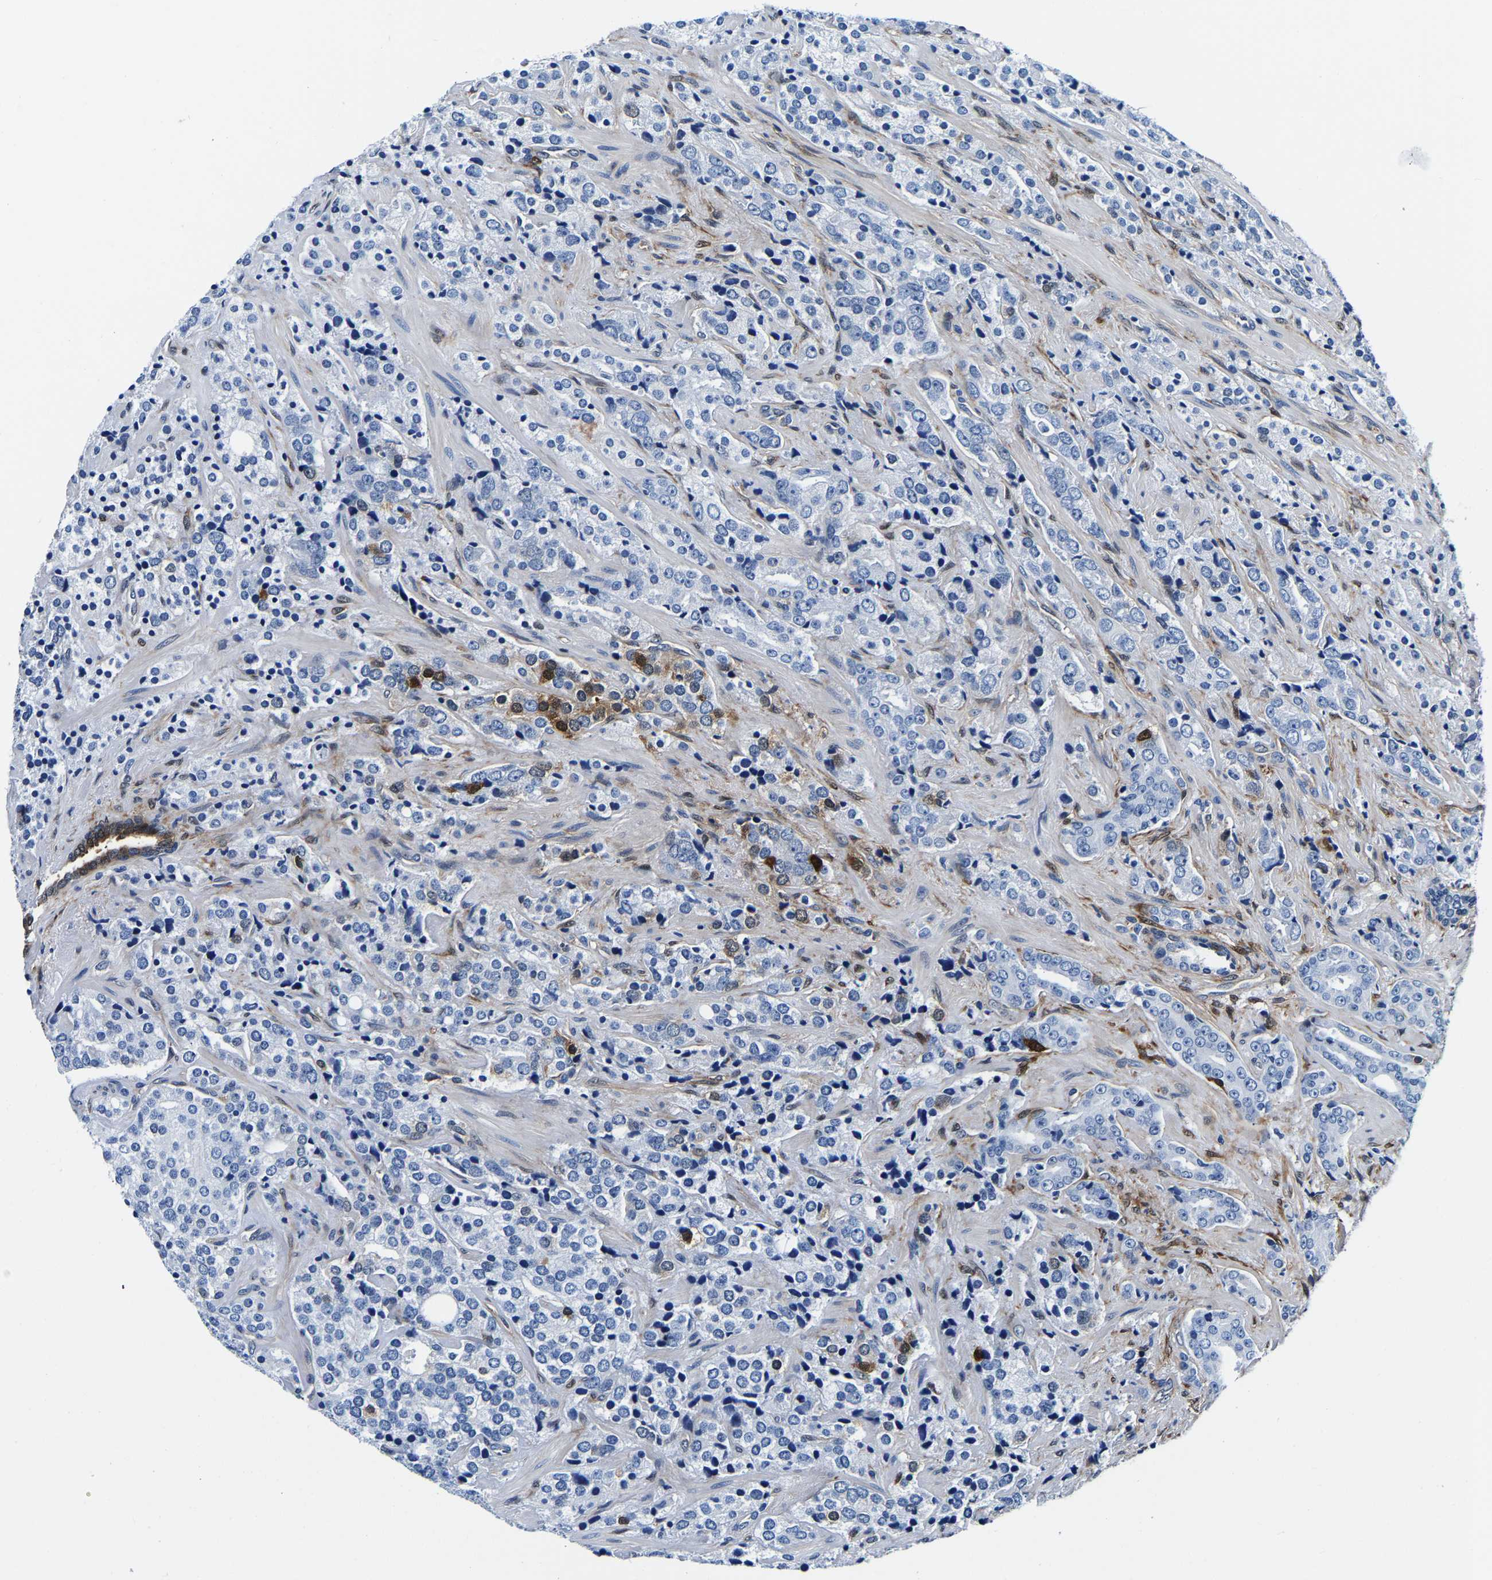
{"staining": {"intensity": "negative", "quantity": "none", "location": "none"}, "tissue": "prostate cancer", "cell_type": "Tumor cells", "image_type": "cancer", "snomed": [{"axis": "morphology", "description": "Adenocarcinoma, High grade"}, {"axis": "topography", "description": "Prostate"}], "caption": "Immunohistochemistry of human prostate cancer displays no positivity in tumor cells. (Brightfield microscopy of DAB IHC at high magnification).", "gene": "S100A13", "patient": {"sex": "male", "age": 71}}